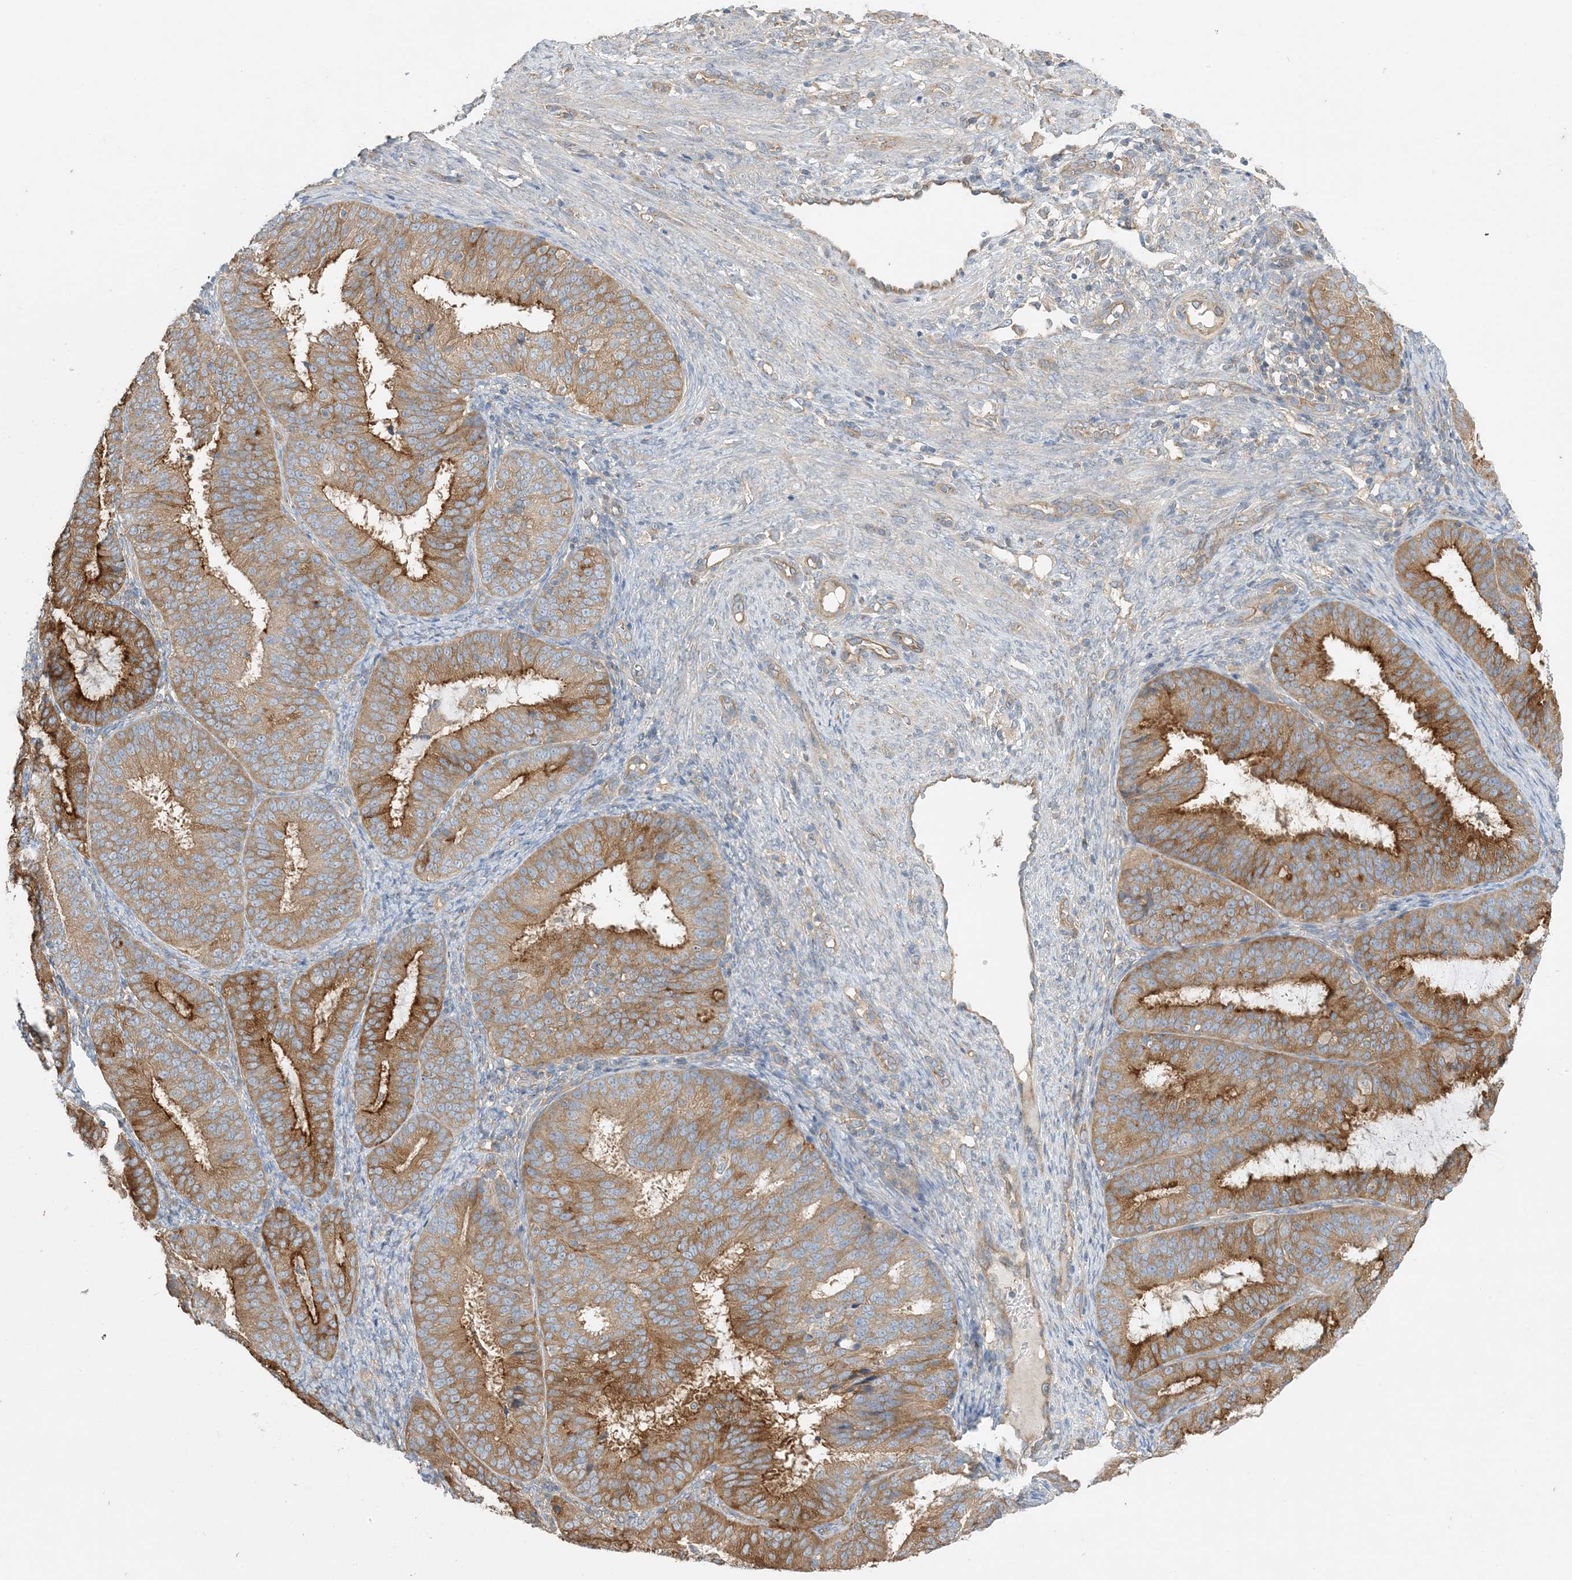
{"staining": {"intensity": "moderate", "quantity": ">75%", "location": "cytoplasmic/membranous"}, "tissue": "endometrial cancer", "cell_type": "Tumor cells", "image_type": "cancer", "snomed": [{"axis": "morphology", "description": "Adenocarcinoma, NOS"}, {"axis": "topography", "description": "Endometrium"}], "caption": "Endometrial cancer (adenocarcinoma) stained with DAB (3,3'-diaminobenzidine) immunohistochemistry (IHC) exhibits medium levels of moderate cytoplasmic/membranous positivity in approximately >75% of tumor cells.", "gene": "SIDT1", "patient": {"sex": "female", "age": 51}}